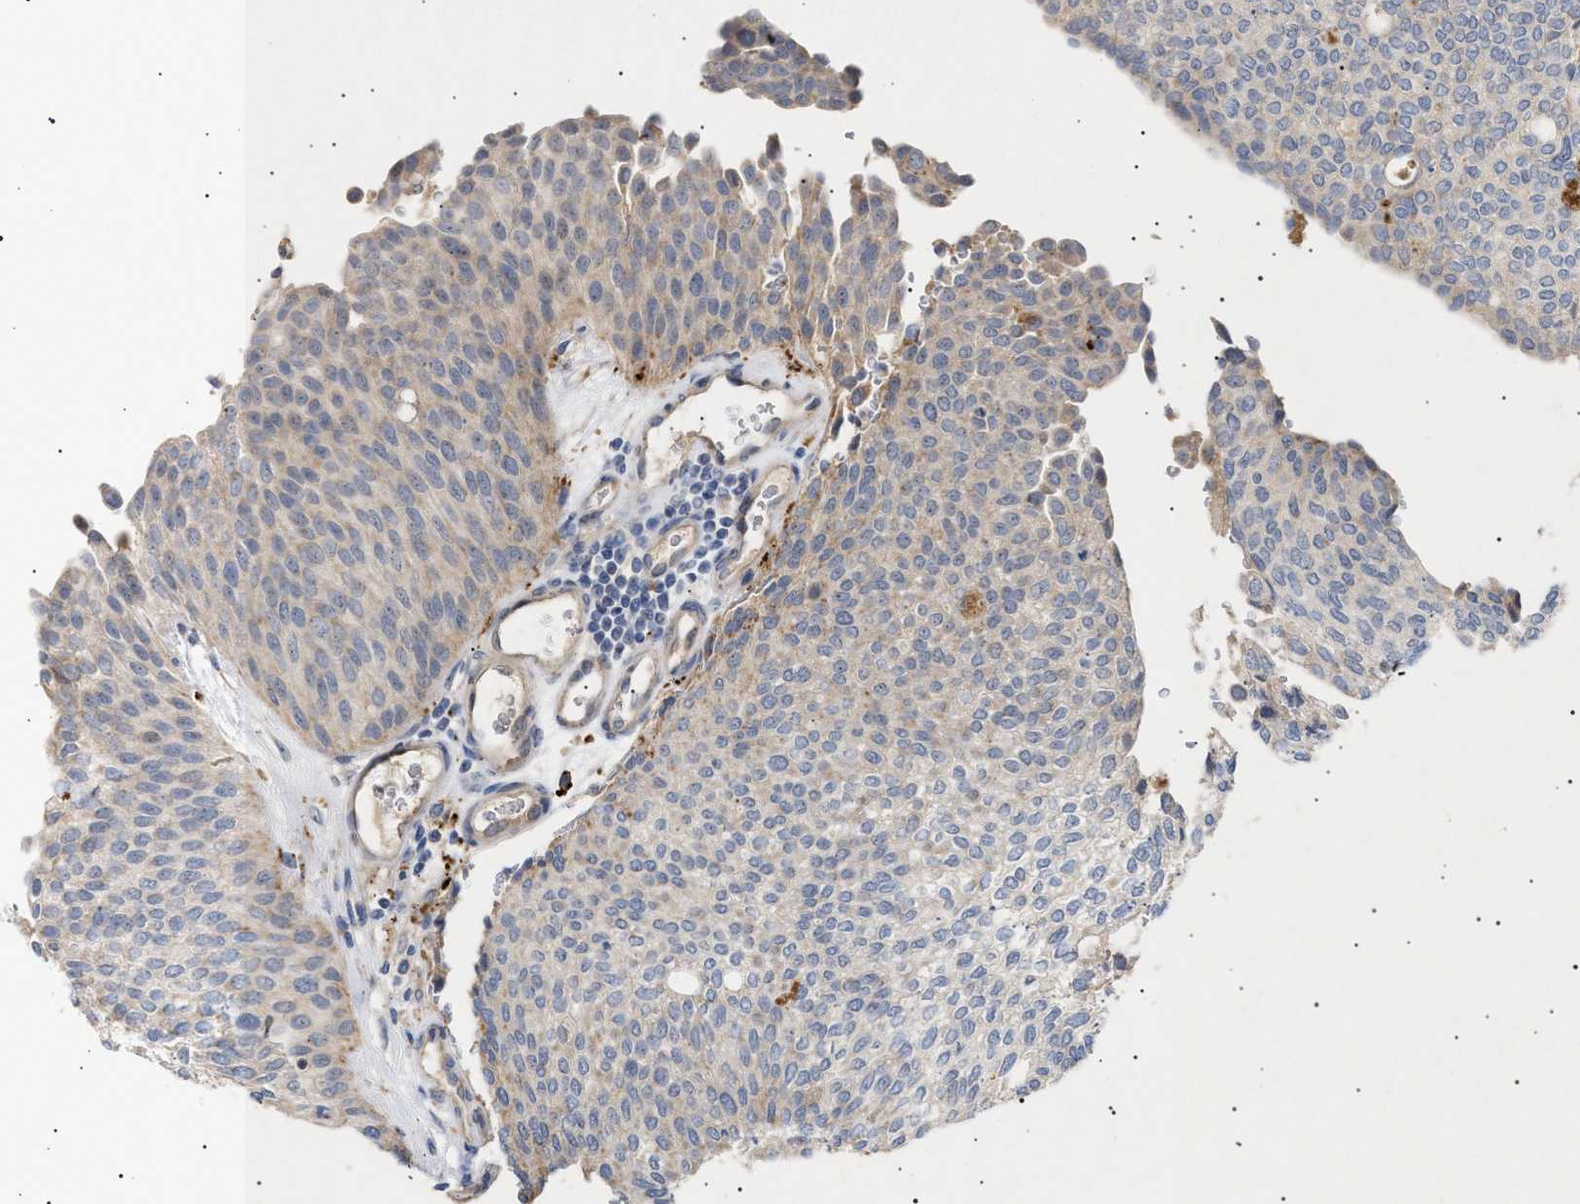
{"staining": {"intensity": "weak", "quantity": "<25%", "location": "cytoplasmic/membranous"}, "tissue": "urothelial cancer", "cell_type": "Tumor cells", "image_type": "cancer", "snomed": [{"axis": "morphology", "description": "Urothelial carcinoma, Low grade"}, {"axis": "topography", "description": "Urinary bladder"}], "caption": "High power microscopy histopathology image of an immunohistochemistry photomicrograph of low-grade urothelial carcinoma, revealing no significant positivity in tumor cells. The staining was performed using DAB (3,3'-diaminobenzidine) to visualize the protein expression in brown, while the nuclei were stained in blue with hematoxylin (Magnification: 20x).", "gene": "SIRT5", "patient": {"sex": "female", "age": 79}}